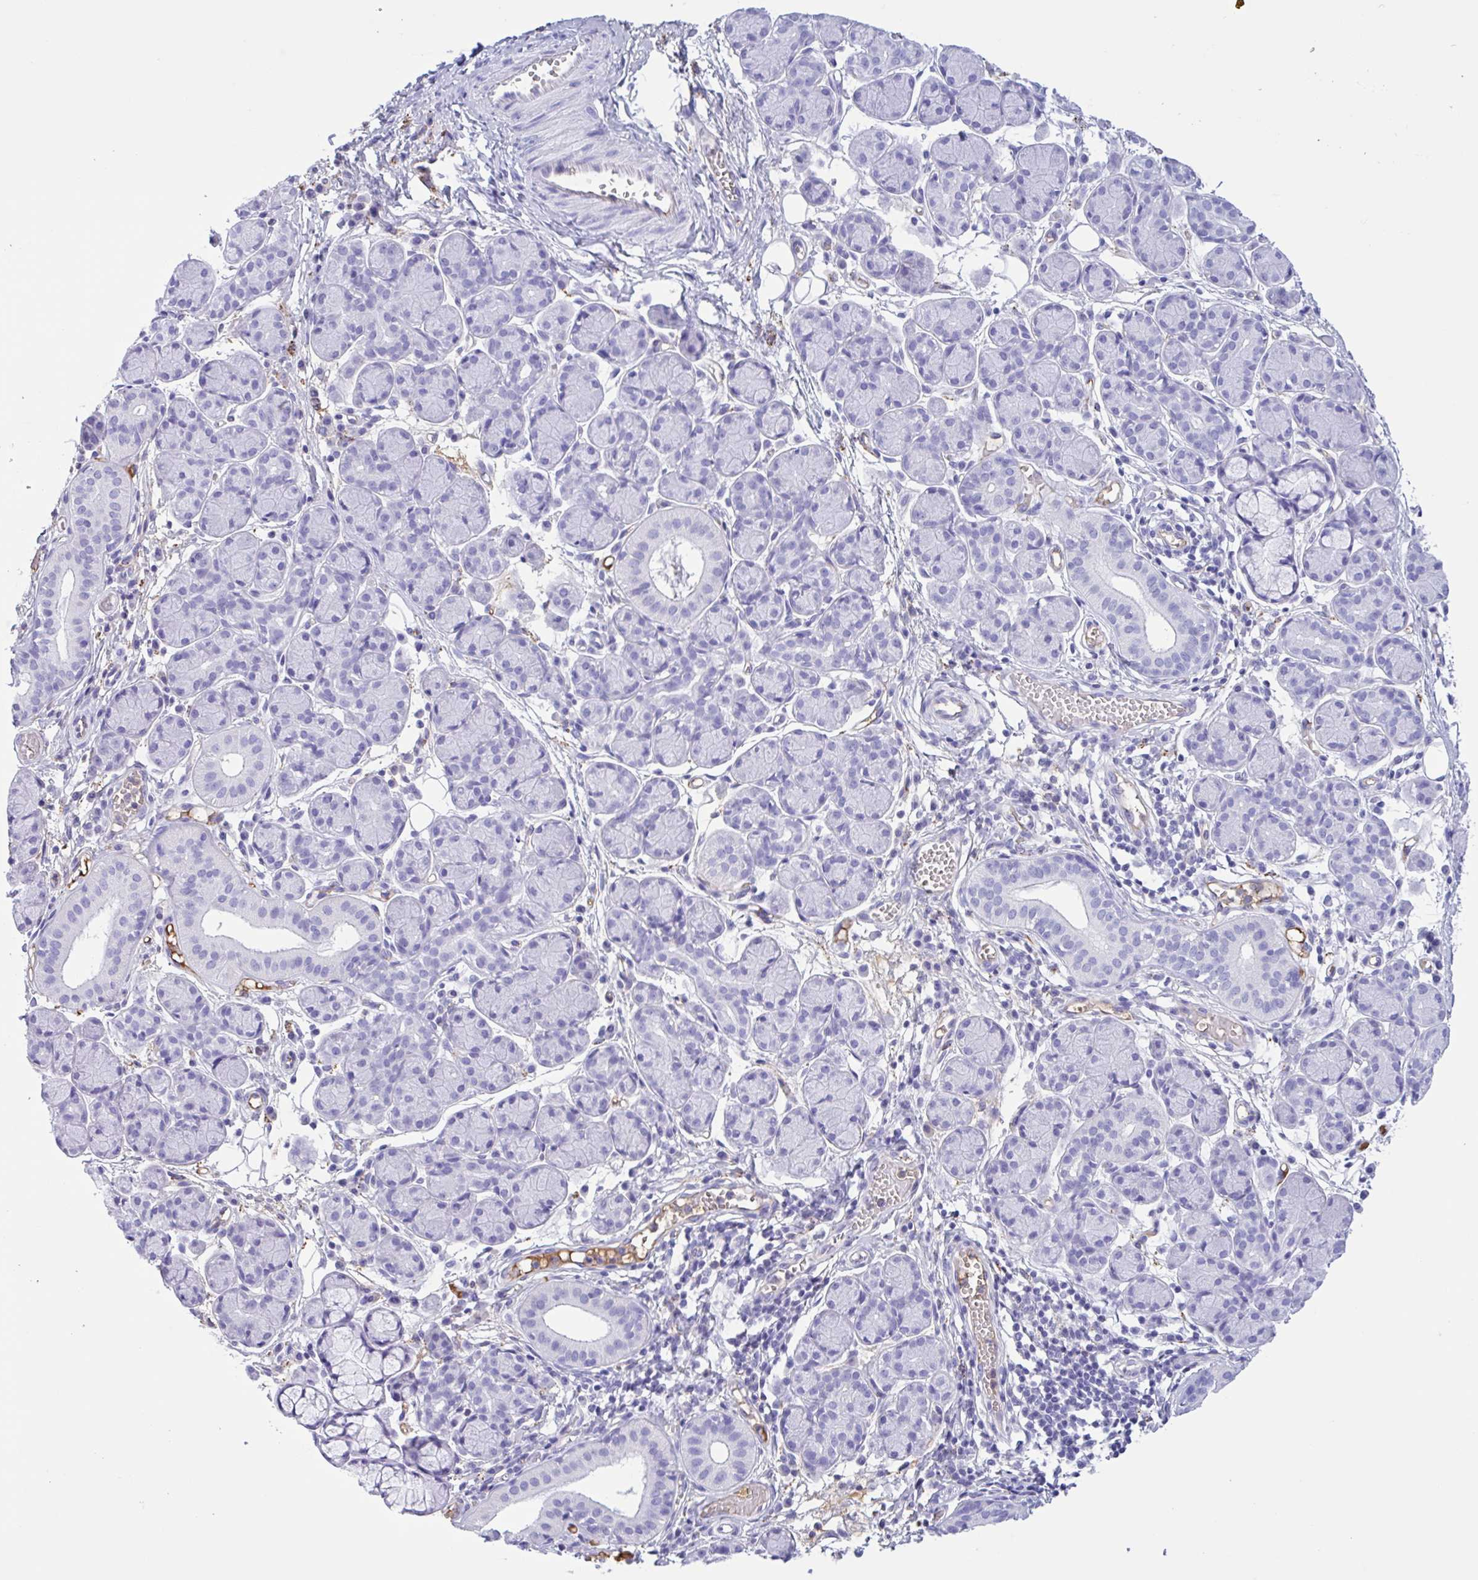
{"staining": {"intensity": "negative", "quantity": "none", "location": "none"}, "tissue": "salivary gland", "cell_type": "Glandular cells", "image_type": "normal", "snomed": [{"axis": "morphology", "description": "Normal tissue, NOS"}, {"axis": "morphology", "description": "Inflammation, NOS"}, {"axis": "topography", "description": "Lymph node"}, {"axis": "topography", "description": "Salivary gland"}], "caption": "Salivary gland stained for a protein using IHC demonstrates no staining glandular cells.", "gene": "LARGE2", "patient": {"sex": "male", "age": 3}}